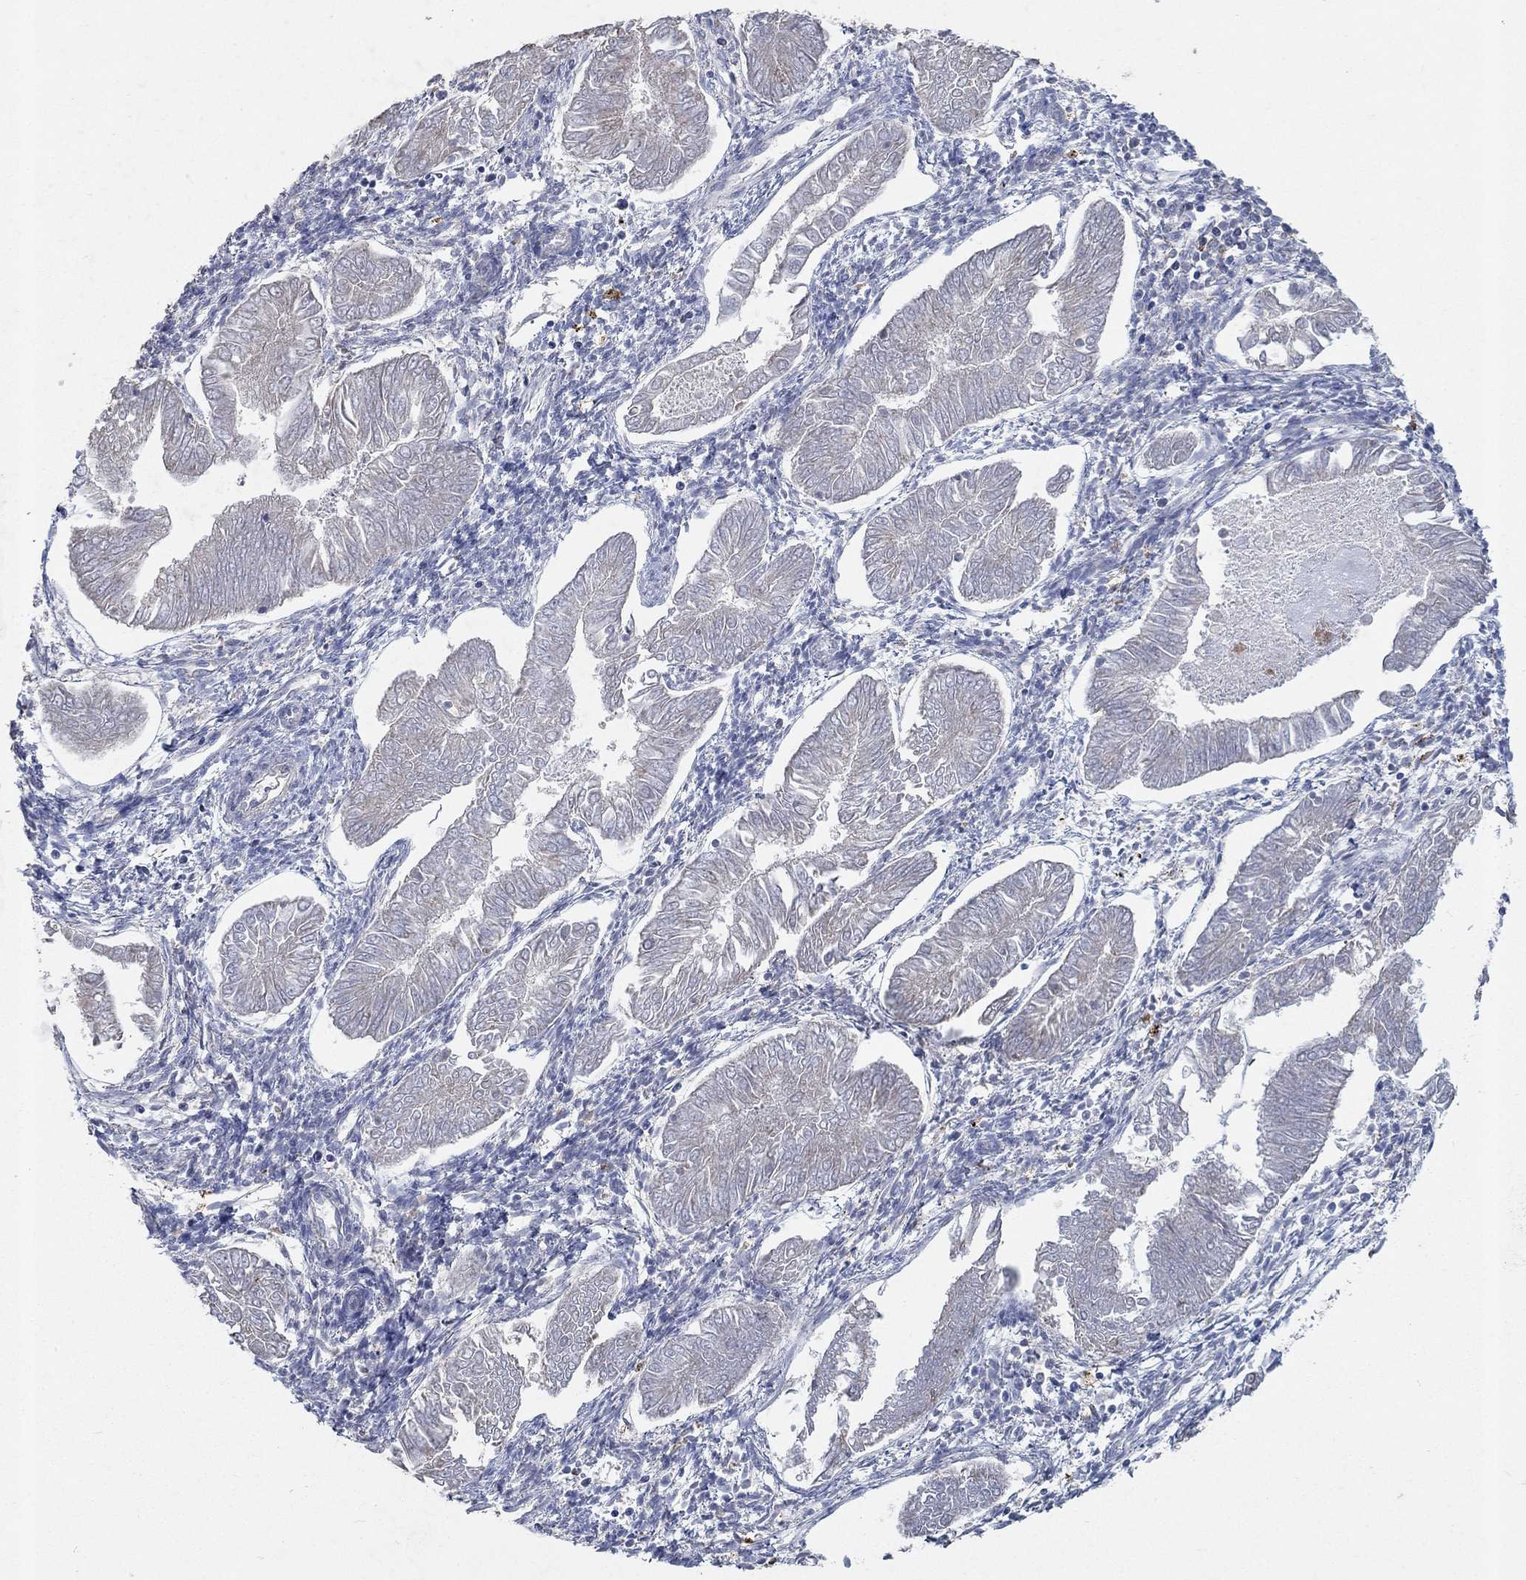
{"staining": {"intensity": "negative", "quantity": "none", "location": "none"}, "tissue": "endometrial cancer", "cell_type": "Tumor cells", "image_type": "cancer", "snomed": [{"axis": "morphology", "description": "Adenocarcinoma, NOS"}, {"axis": "topography", "description": "Endometrium"}], "caption": "IHC micrograph of neoplastic tissue: endometrial adenocarcinoma stained with DAB exhibits no significant protein positivity in tumor cells.", "gene": "NCEH1", "patient": {"sex": "female", "age": 53}}